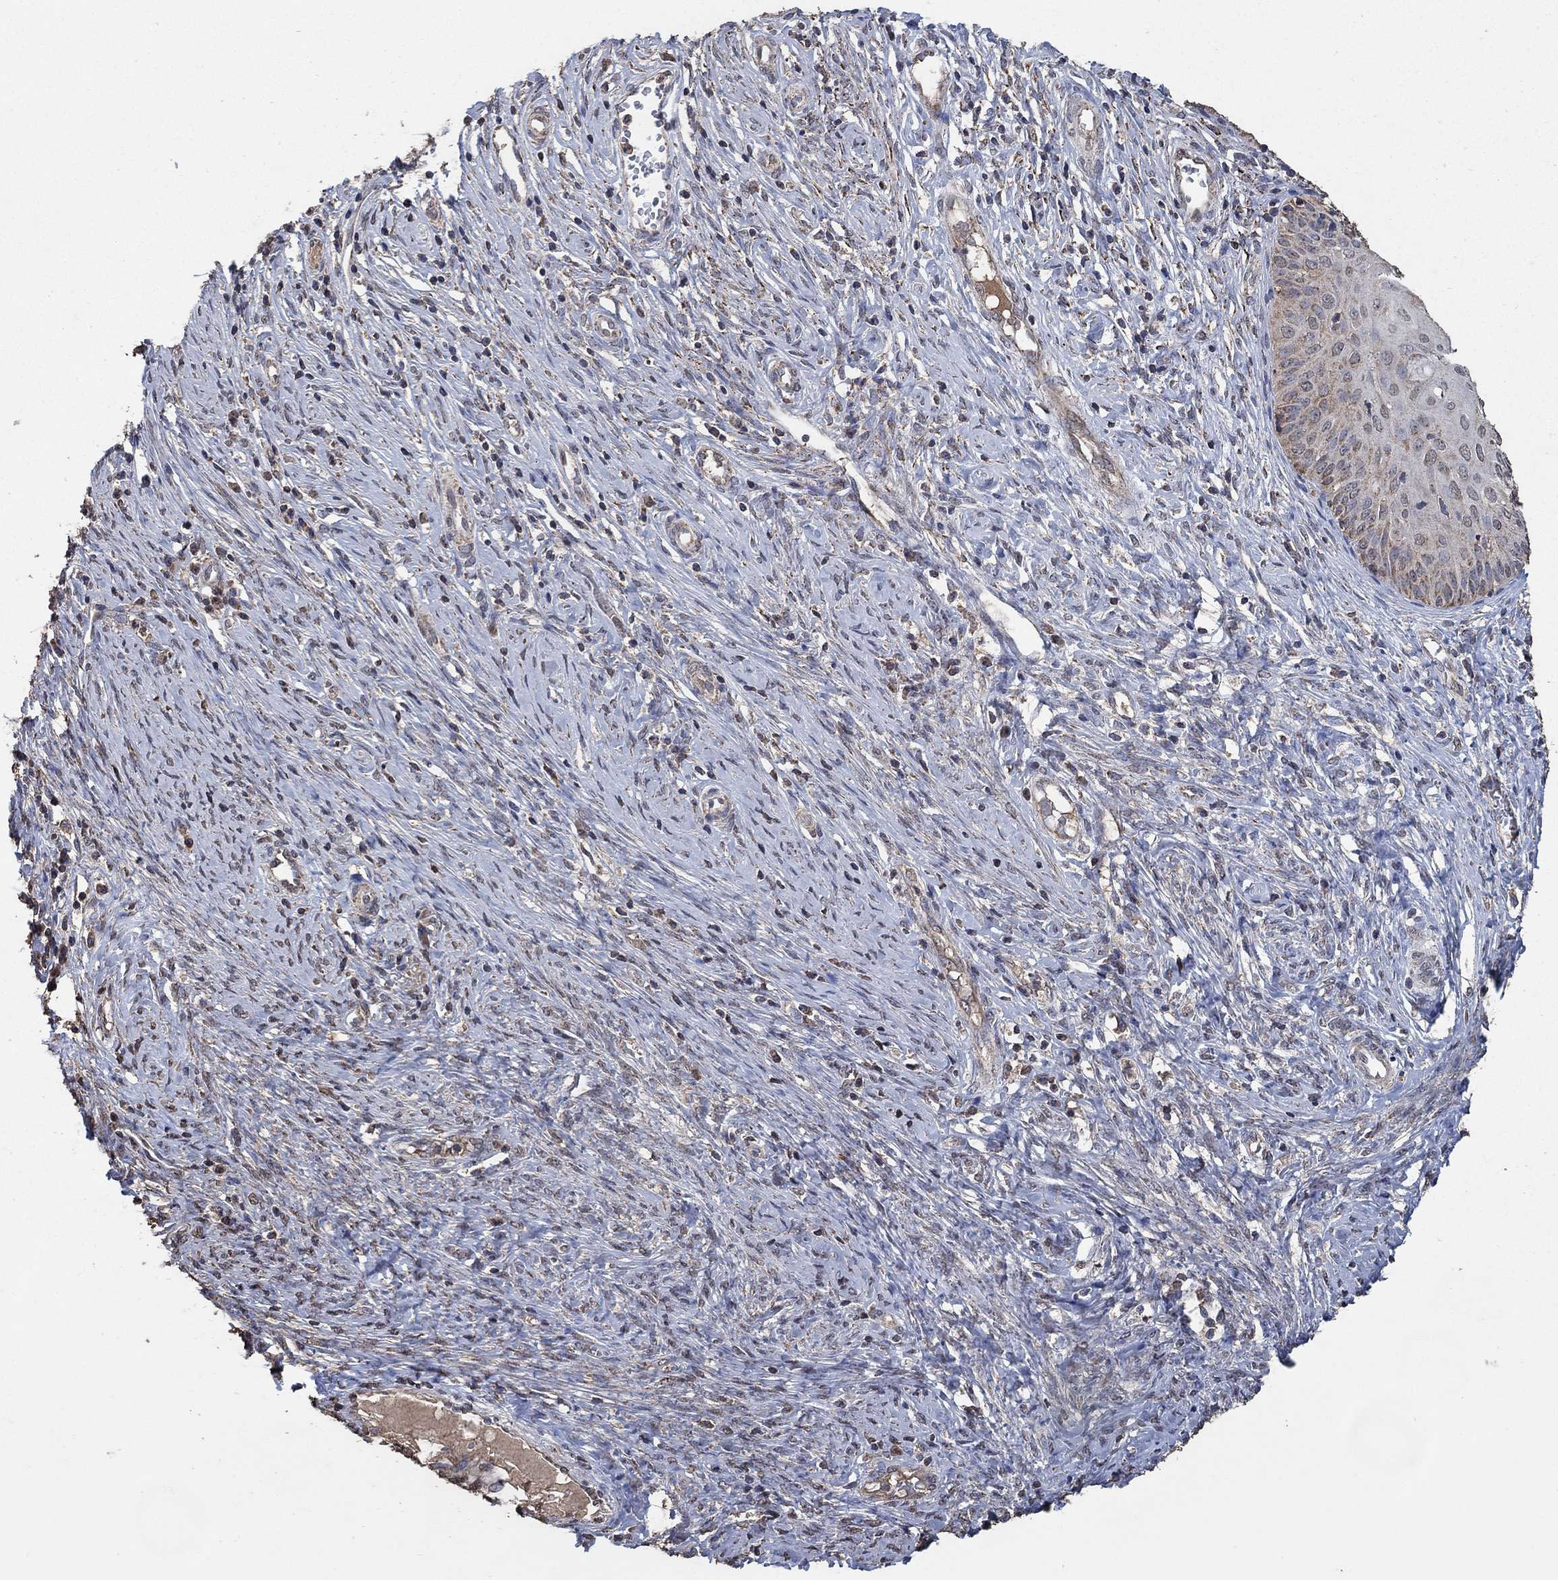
{"staining": {"intensity": "moderate", "quantity": "25%-75%", "location": "cytoplasmic/membranous"}, "tissue": "cervical cancer", "cell_type": "Tumor cells", "image_type": "cancer", "snomed": [{"axis": "morphology", "description": "Normal tissue, NOS"}, {"axis": "morphology", "description": "Squamous cell carcinoma, NOS"}, {"axis": "topography", "description": "Cervix"}], "caption": "Immunohistochemical staining of human cervical squamous cell carcinoma displays medium levels of moderate cytoplasmic/membranous protein staining in approximately 25%-75% of tumor cells. Using DAB (3,3'-diaminobenzidine) (brown) and hematoxylin (blue) stains, captured at high magnification using brightfield microscopy.", "gene": "MRPS24", "patient": {"sex": "female", "age": 39}}